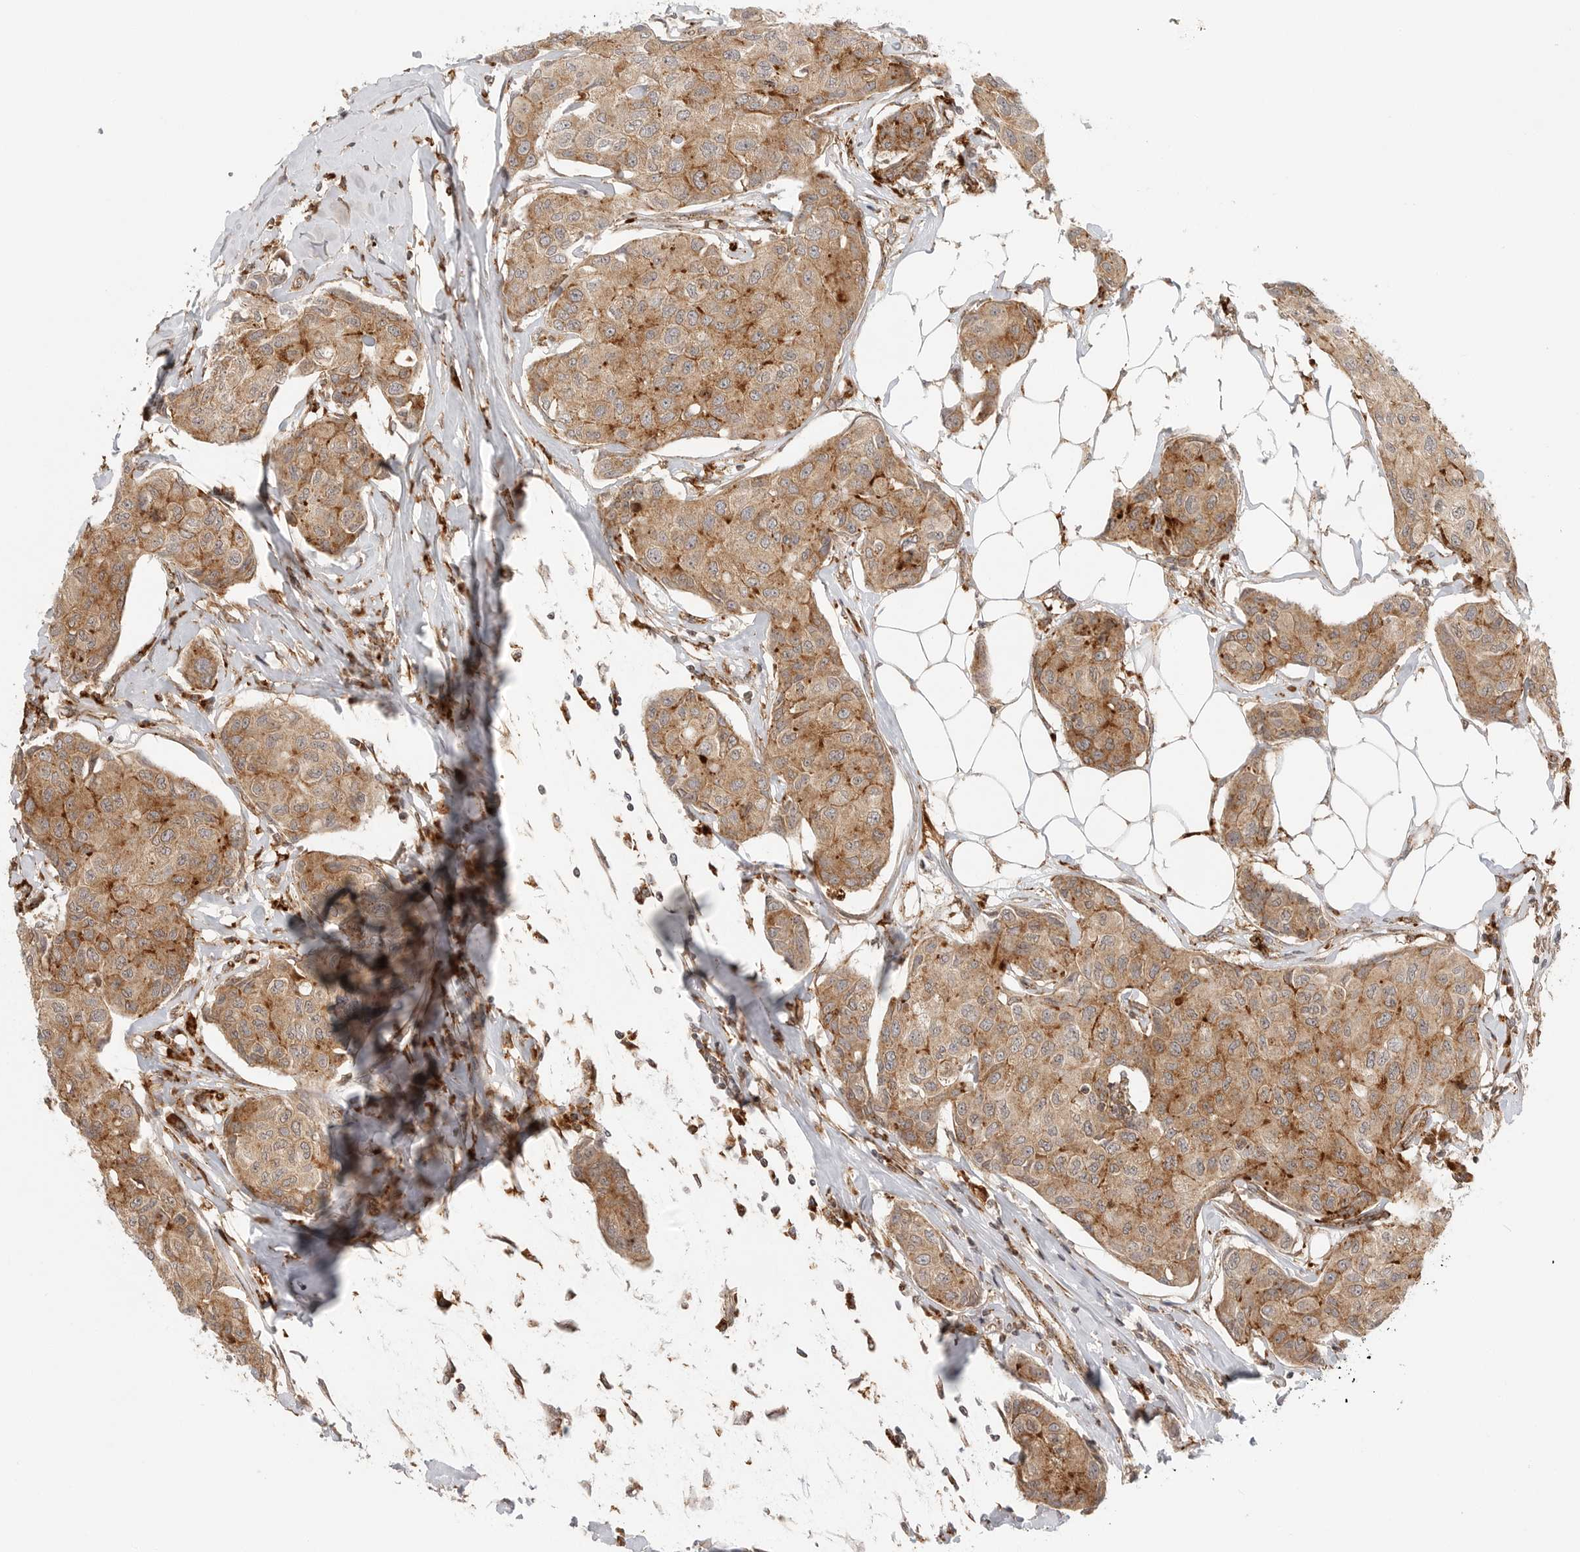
{"staining": {"intensity": "moderate", "quantity": ">75%", "location": "cytoplasmic/membranous"}, "tissue": "breast cancer", "cell_type": "Tumor cells", "image_type": "cancer", "snomed": [{"axis": "morphology", "description": "Duct carcinoma"}, {"axis": "topography", "description": "Breast"}], "caption": "Breast cancer (infiltrating ductal carcinoma) tissue exhibits moderate cytoplasmic/membranous staining in approximately >75% of tumor cells", "gene": "IDUA", "patient": {"sex": "female", "age": 80}}